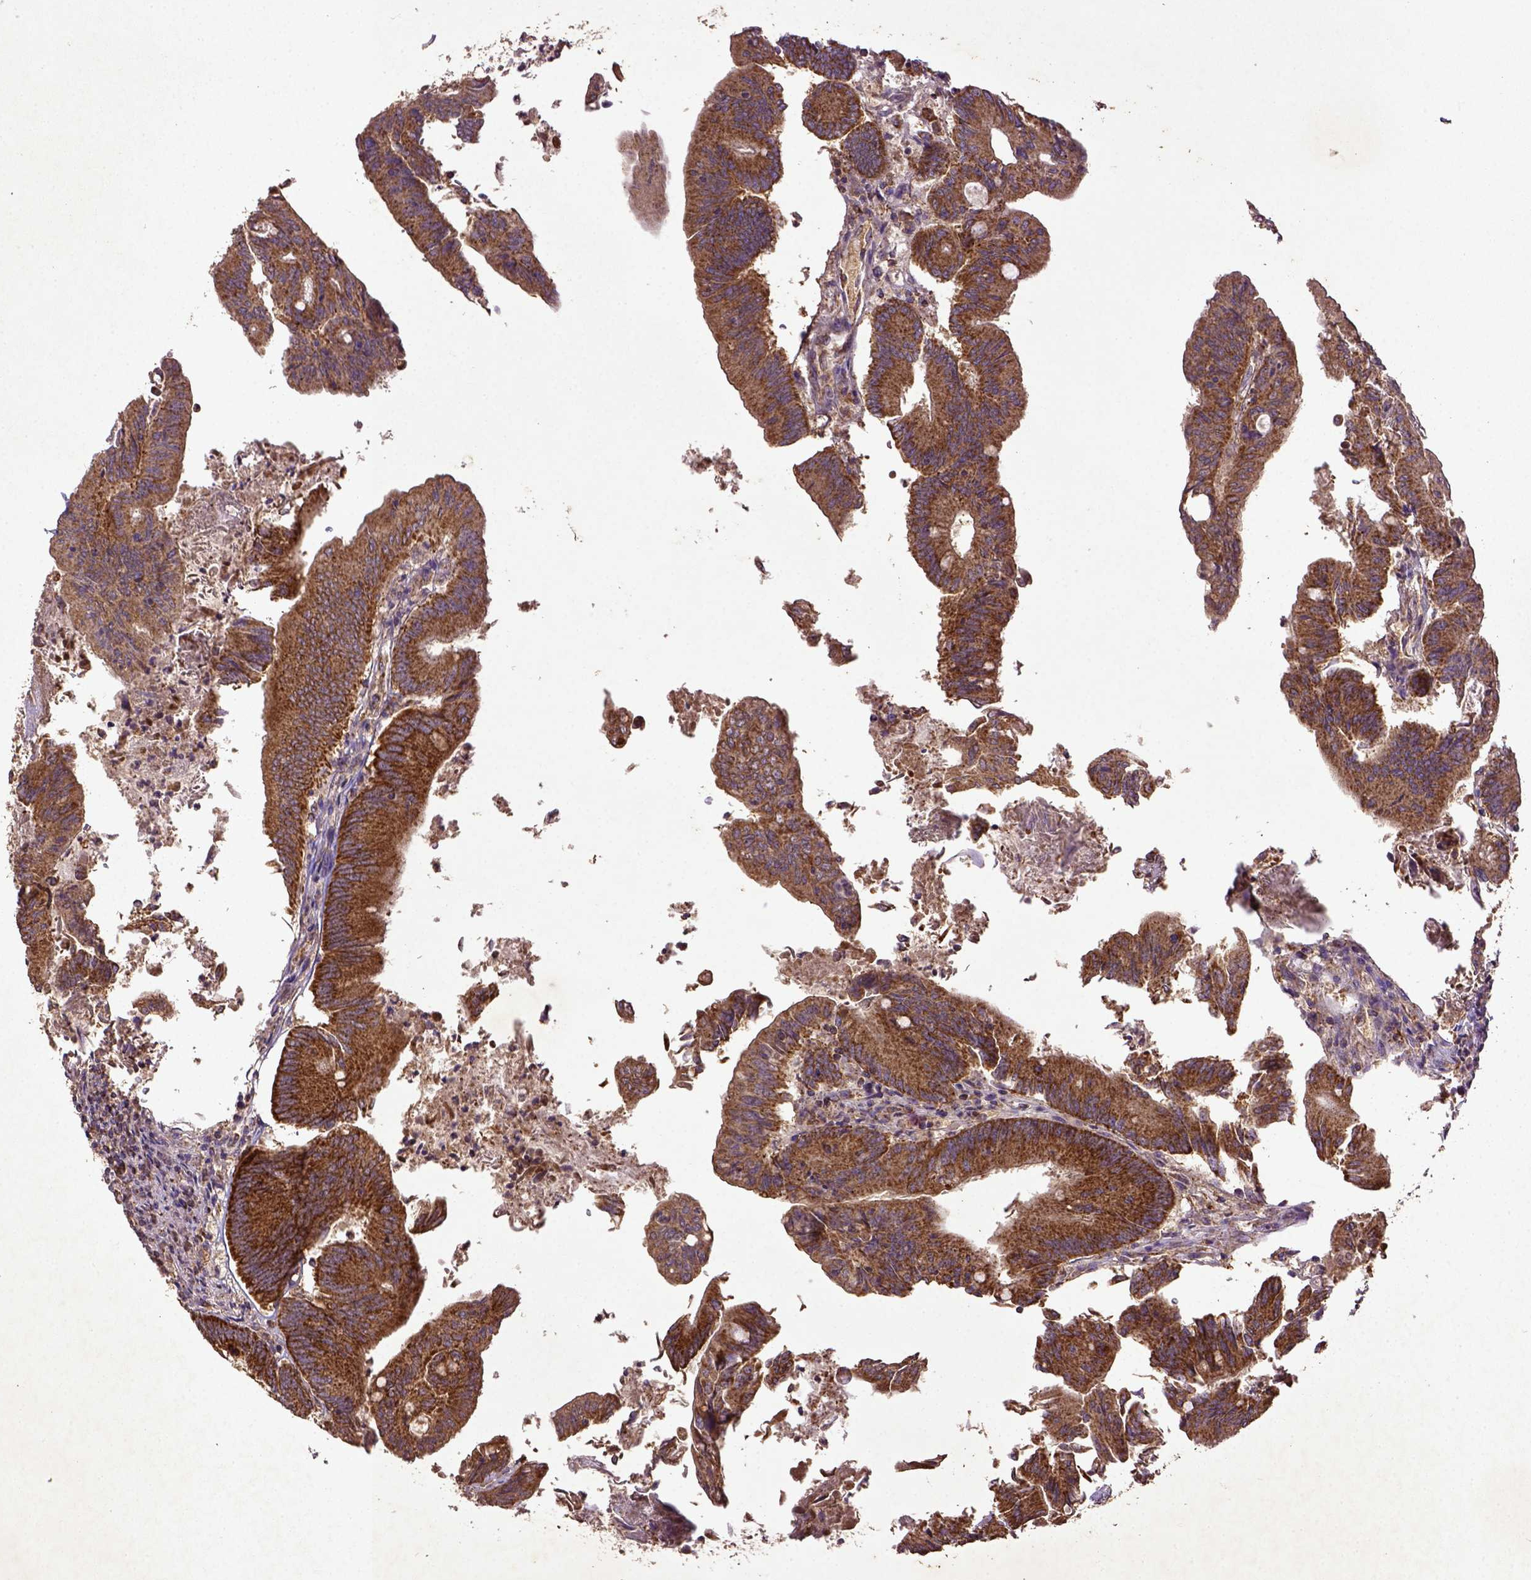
{"staining": {"intensity": "strong", "quantity": ">75%", "location": "cytoplasmic/membranous"}, "tissue": "colorectal cancer", "cell_type": "Tumor cells", "image_type": "cancer", "snomed": [{"axis": "morphology", "description": "Adenocarcinoma, NOS"}, {"axis": "topography", "description": "Colon"}], "caption": "Immunohistochemistry (IHC) of human colorectal adenocarcinoma reveals high levels of strong cytoplasmic/membranous positivity in about >75% of tumor cells. (Brightfield microscopy of DAB IHC at high magnification).", "gene": "MT-CO1", "patient": {"sex": "female", "age": 70}}